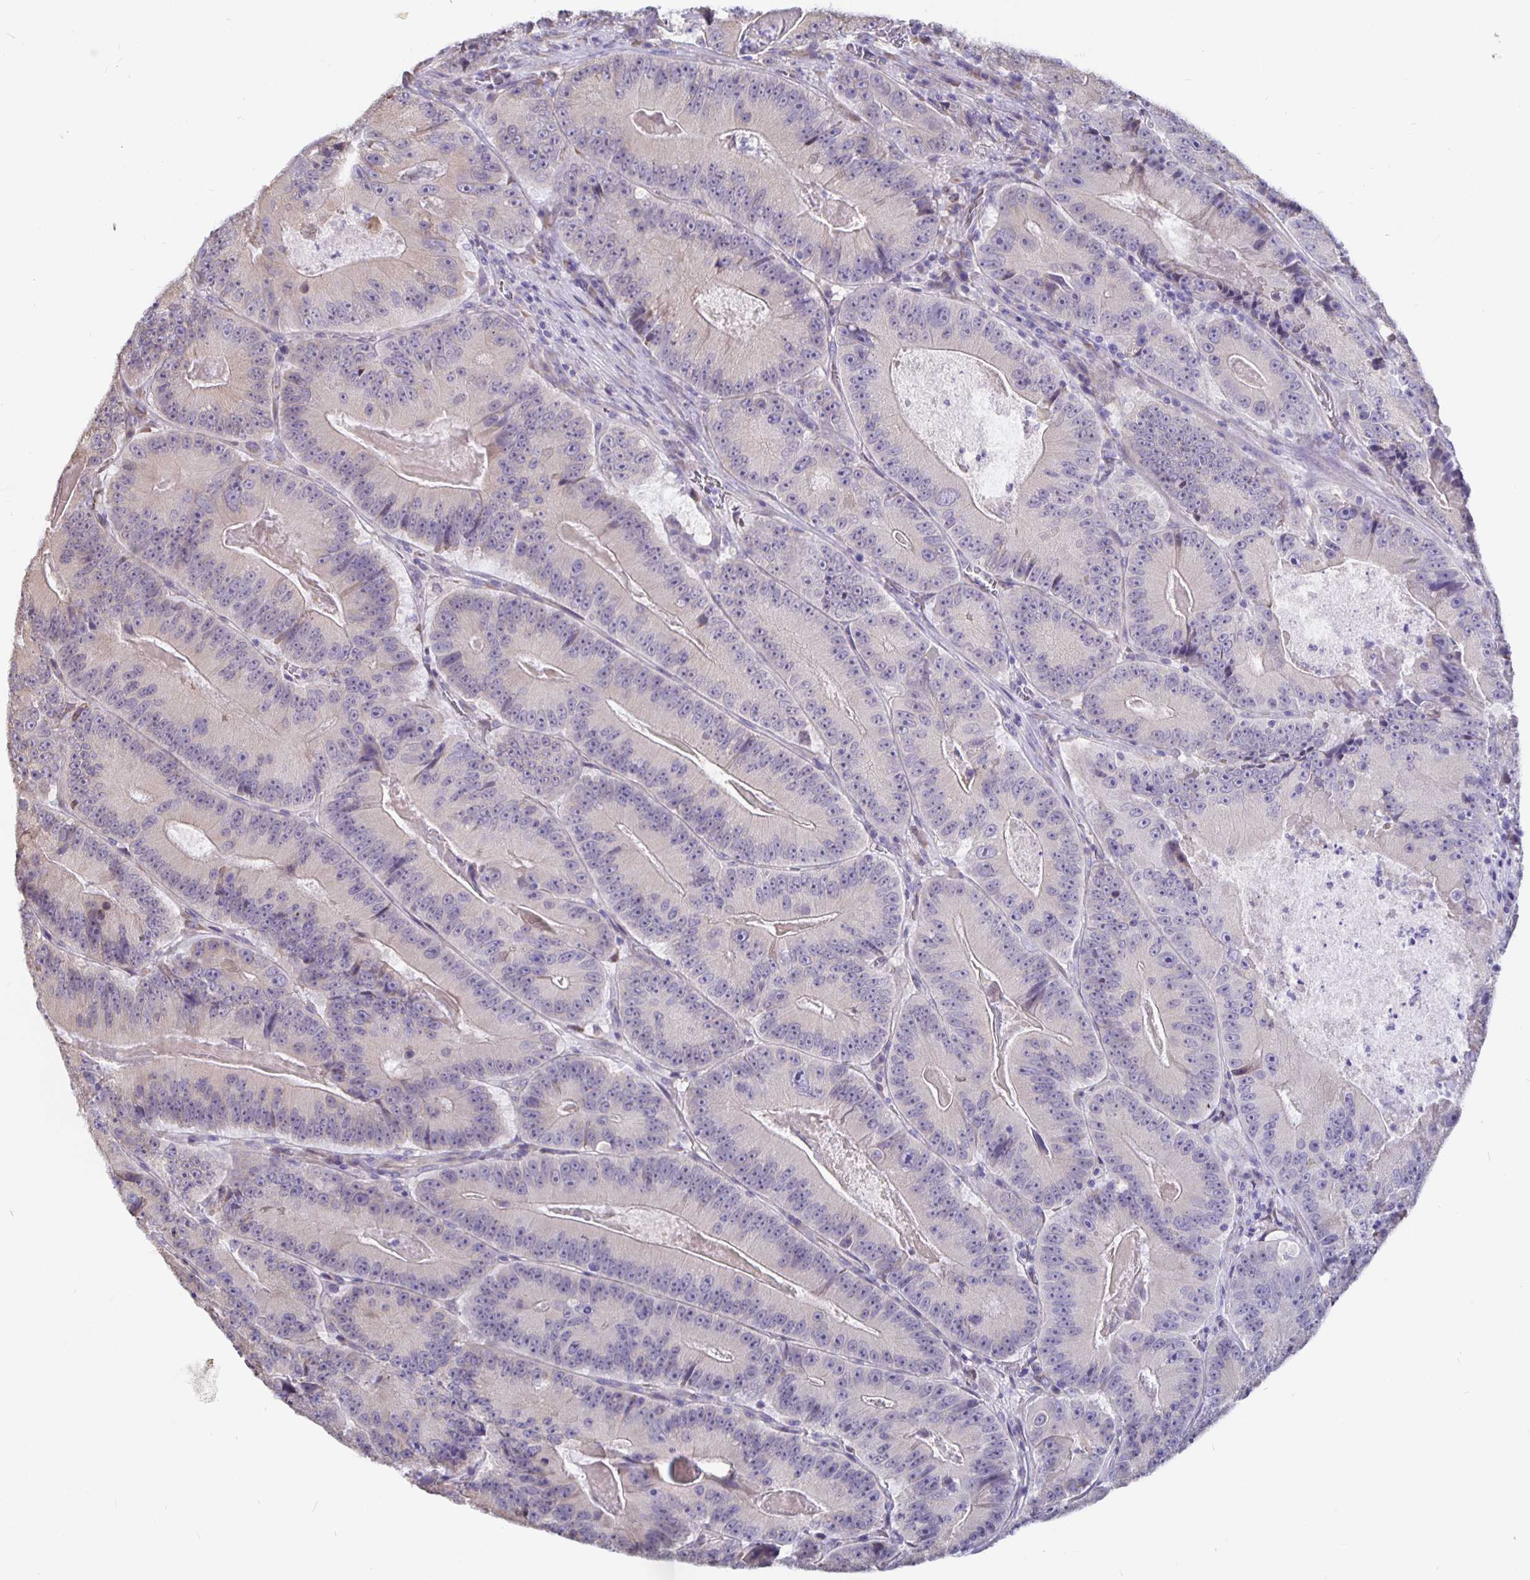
{"staining": {"intensity": "negative", "quantity": "none", "location": "none"}, "tissue": "colorectal cancer", "cell_type": "Tumor cells", "image_type": "cancer", "snomed": [{"axis": "morphology", "description": "Adenocarcinoma, NOS"}, {"axis": "topography", "description": "Colon"}], "caption": "Adenocarcinoma (colorectal) was stained to show a protein in brown. There is no significant positivity in tumor cells.", "gene": "DNAI2", "patient": {"sex": "female", "age": 86}}